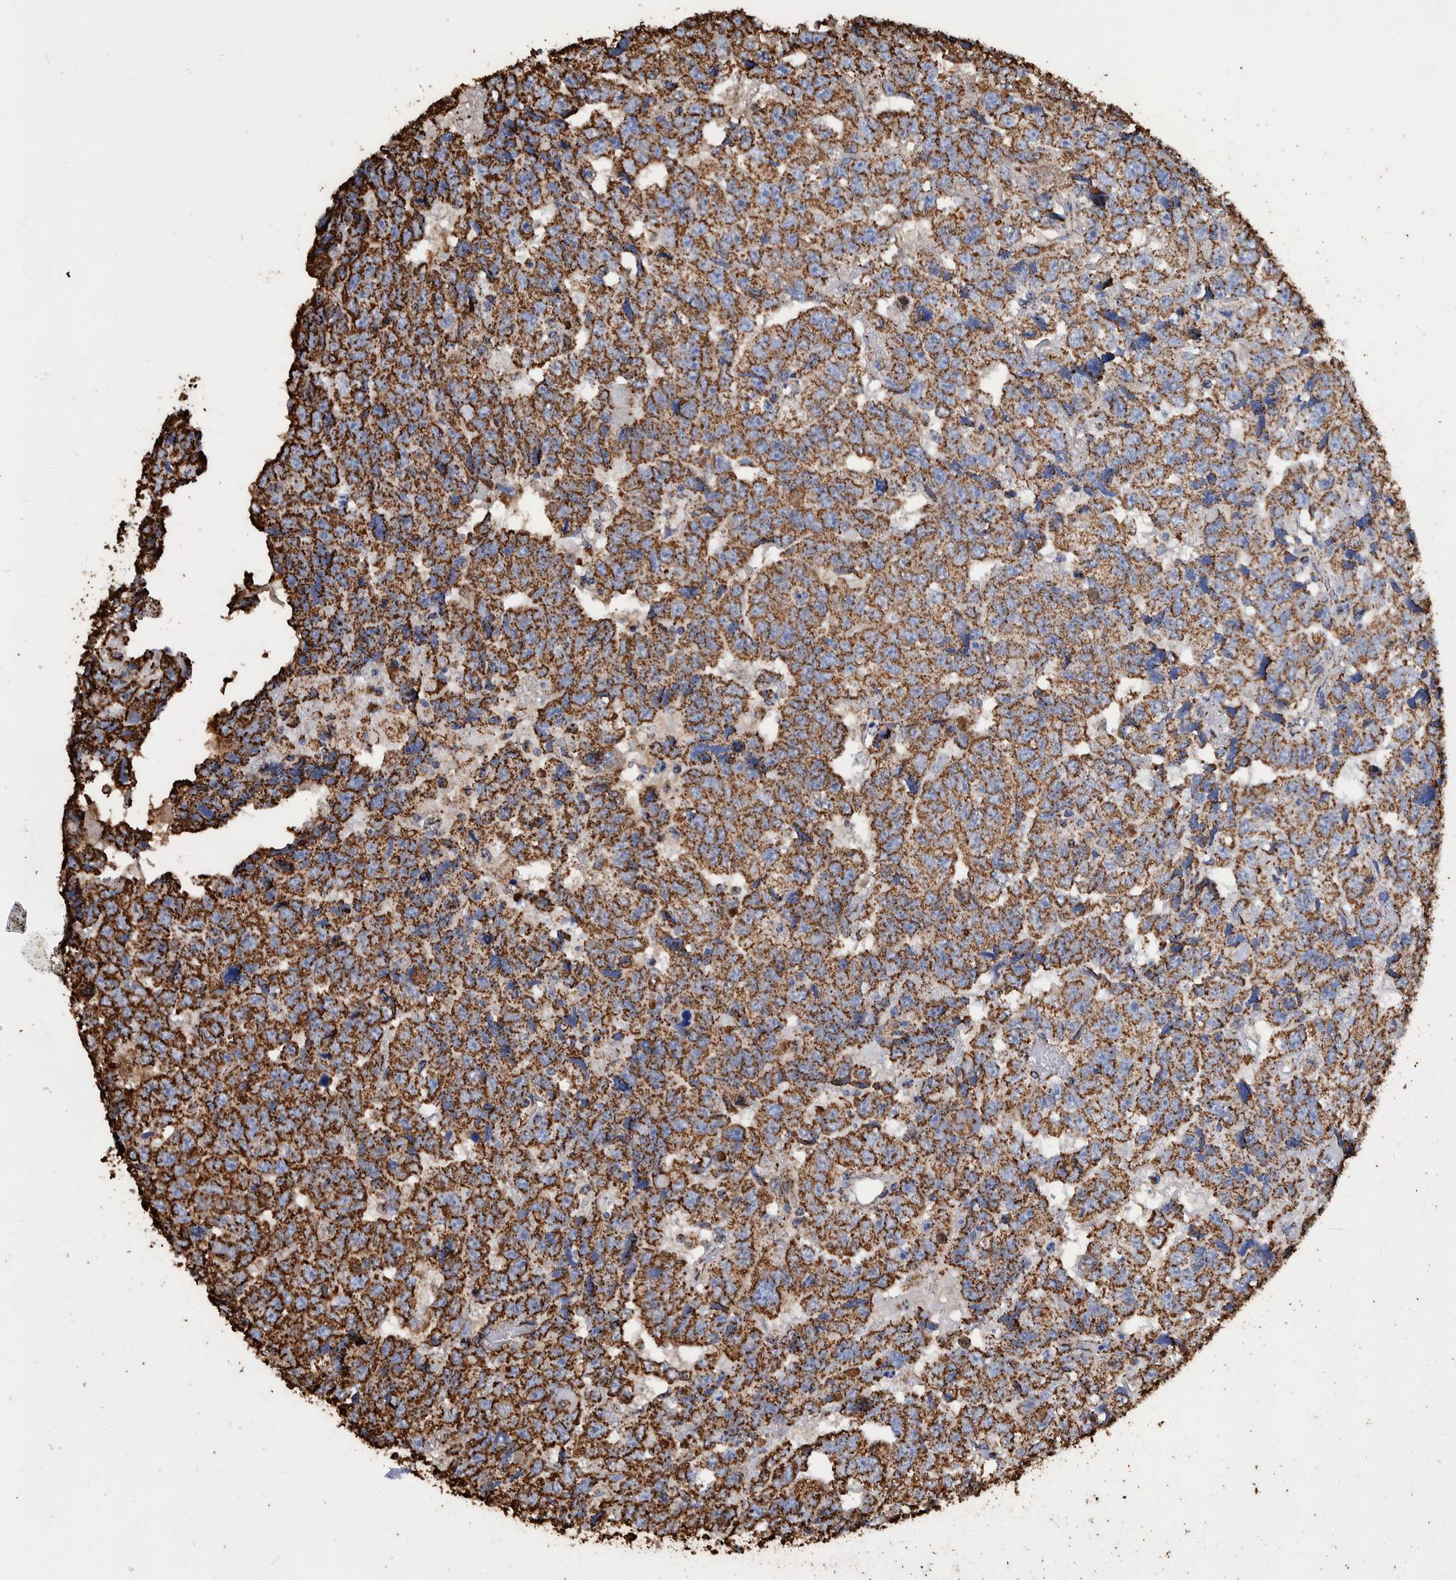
{"staining": {"intensity": "strong", "quantity": ">75%", "location": "cytoplasmic/membranous"}, "tissue": "testis cancer", "cell_type": "Tumor cells", "image_type": "cancer", "snomed": [{"axis": "morphology", "description": "Carcinoma, Embryonal, NOS"}, {"axis": "topography", "description": "Testis"}], "caption": "Immunohistochemistry (IHC) of embryonal carcinoma (testis) demonstrates high levels of strong cytoplasmic/membranous staining in about >75% of tumor cells. (IHC, brightfield microscopy, high magnification).", "gene": "VPS26C", "patient": {"sex": "male", "age": 36}}